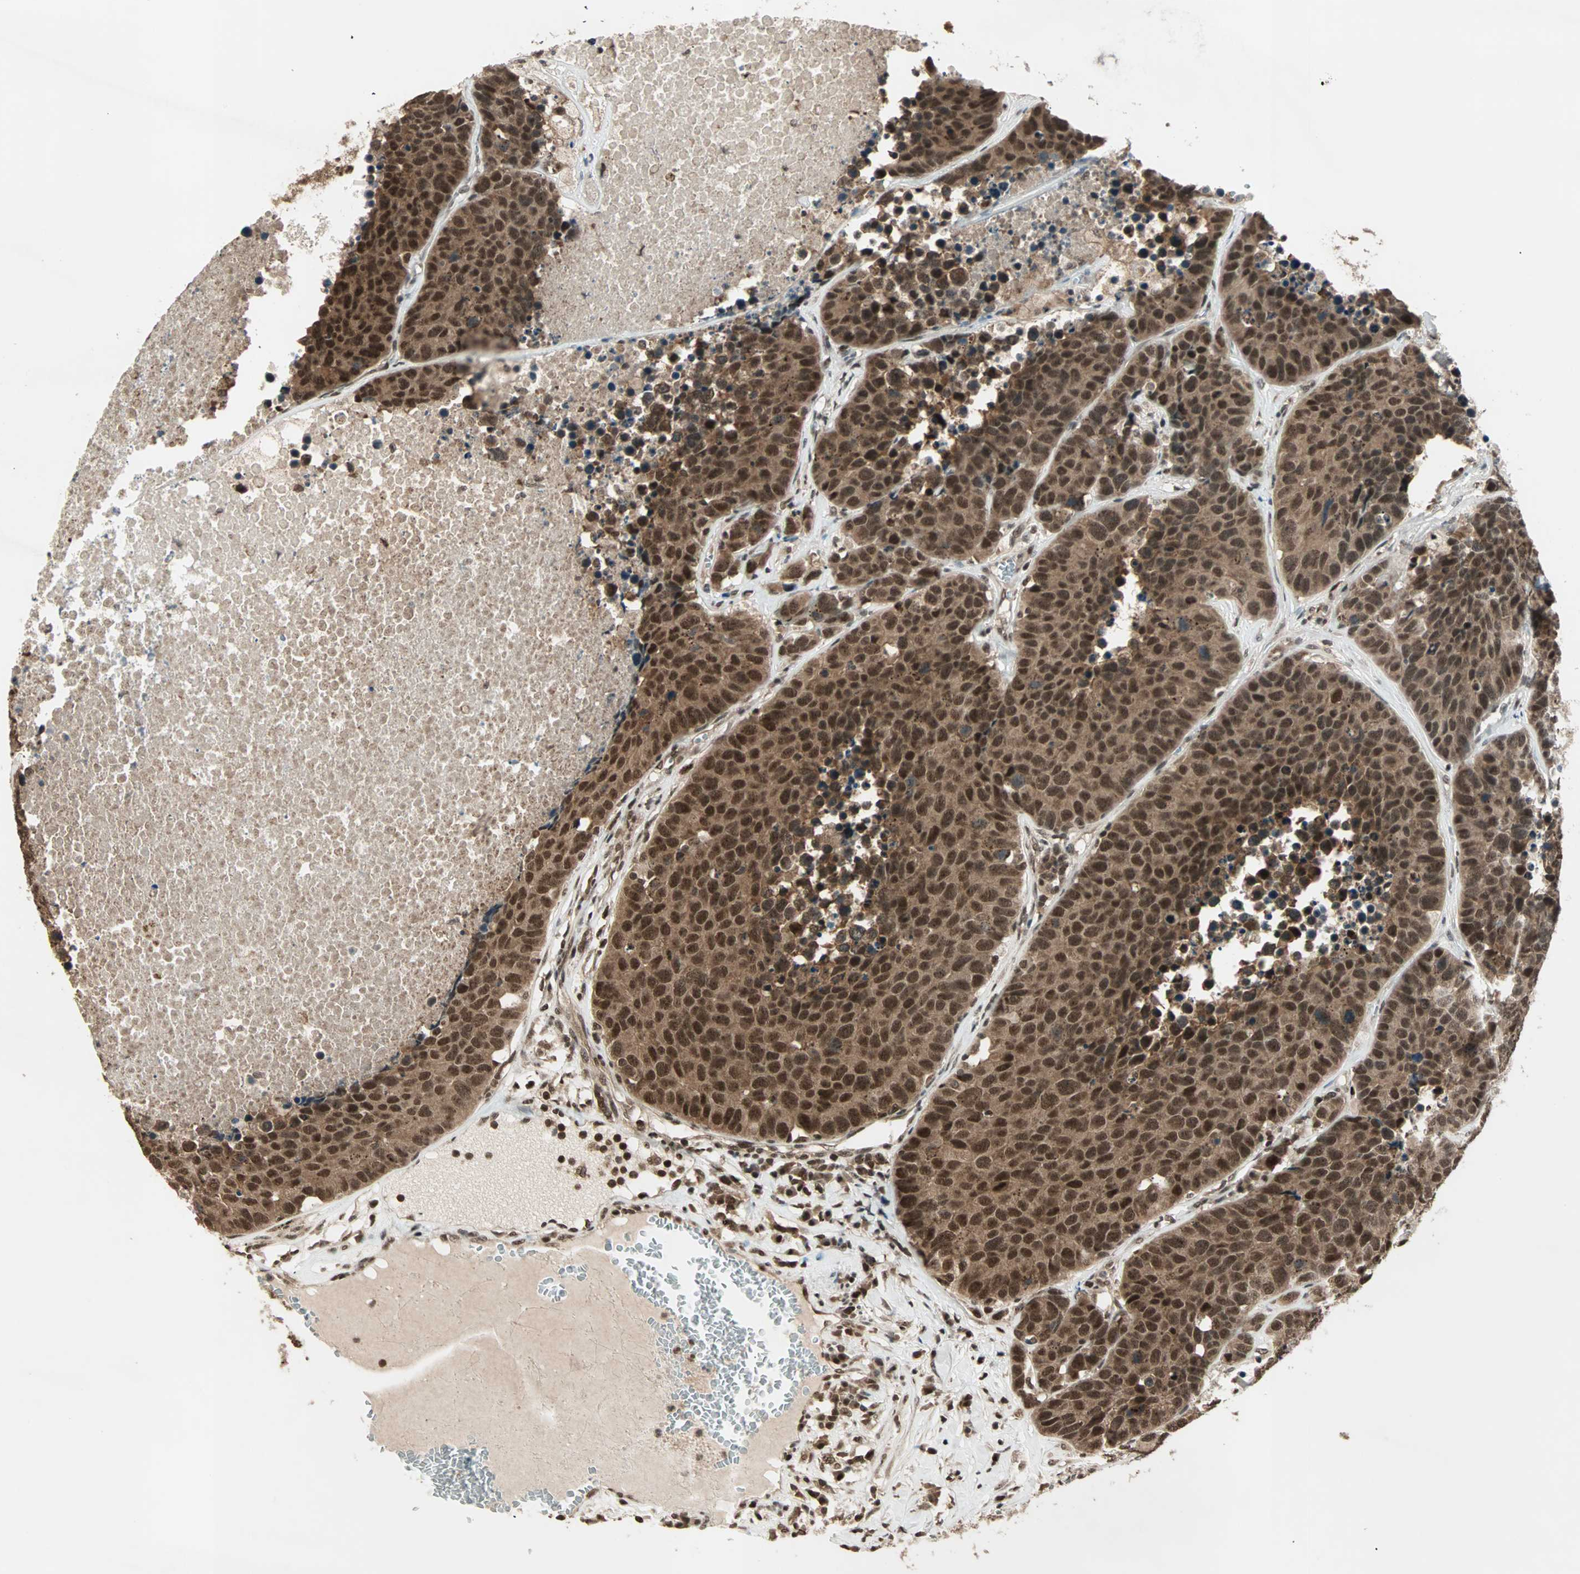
{"staining": {"intensity": "strong", "quantity": ">75%", "location": "cytoplasmic/membranous,nuclear"}, "tissue": "carcinoid", "cell_type": "Tumor cells", "image_type": "cancer", "snomed": [{"axis": "morphology", "description": "Carcinoid, malignant, NOS"}, {"axis": "topography", "description": "Lung"}], "caption": "Protein expression analysis of human carcinoid reveals strong cytoplasmic/membranous and nuclear staining in about >75% of tumor cells.", "gene": "ZNF44", "patient": {"sex": "male", "age": 60}}